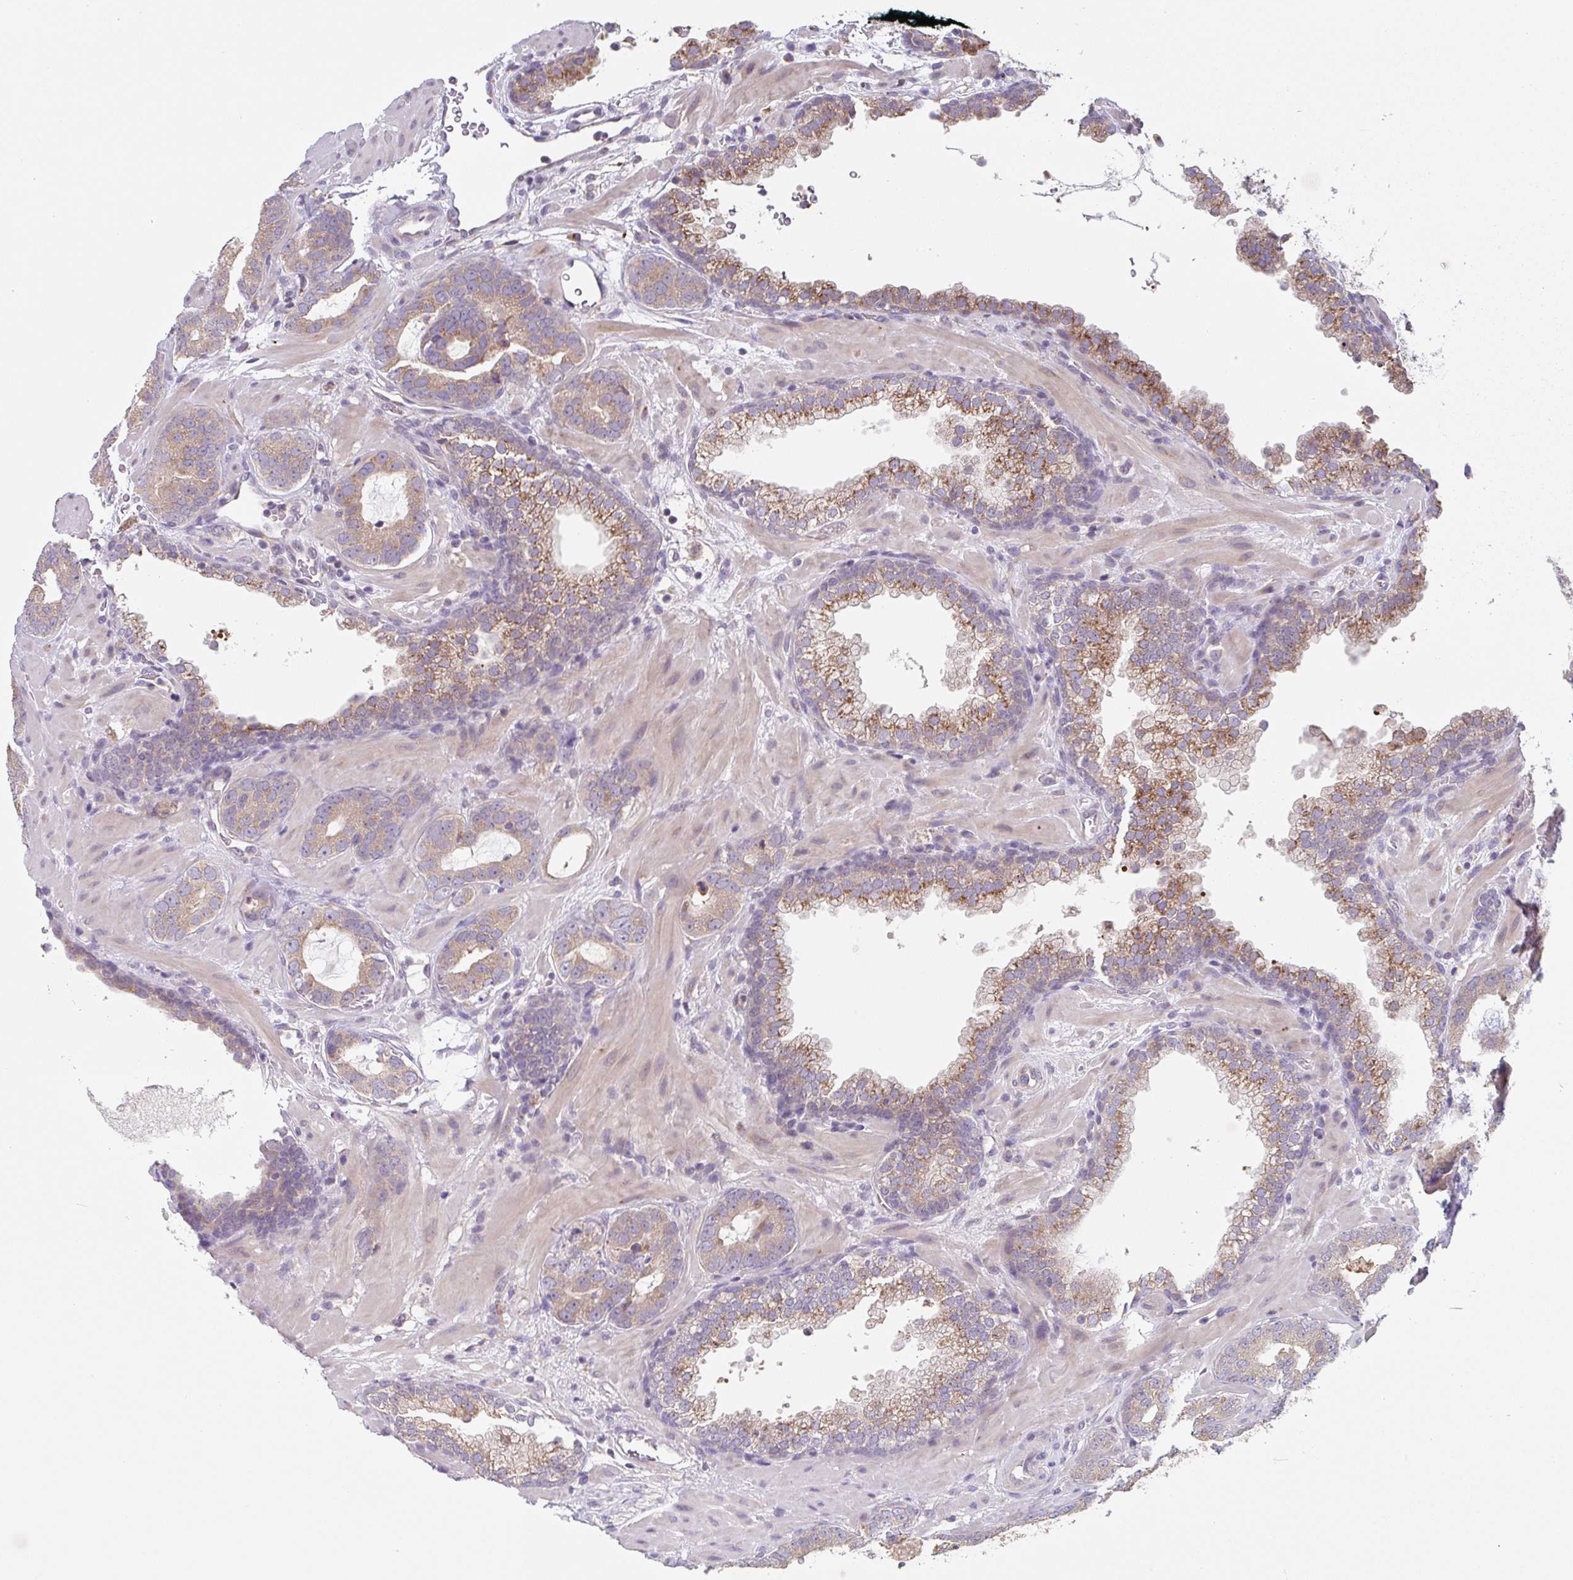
{"staining": {"intensity": "moderate", "quantity": ">75%", "location": "cytoplasmic/membranous"}, "tissue": "prostate cancer", "cell_type": "Tumor cells", "image_type": "cancer", "snomed": [{"axis": "morphology", "description": "Adenocarcinoma, Low grade"}, {"axis": "topography", "description": "Prostate"}], "caption": "Immunohistochemistry (DAB) staining of human prostate cancer (low-grade adenocarcinoma) shows moderate cytoplasmic/membranous protein positivity in about >75% of tumor cells.", "gene": "TSPAN31", "patient": {"sex": "male", "age": 62}}